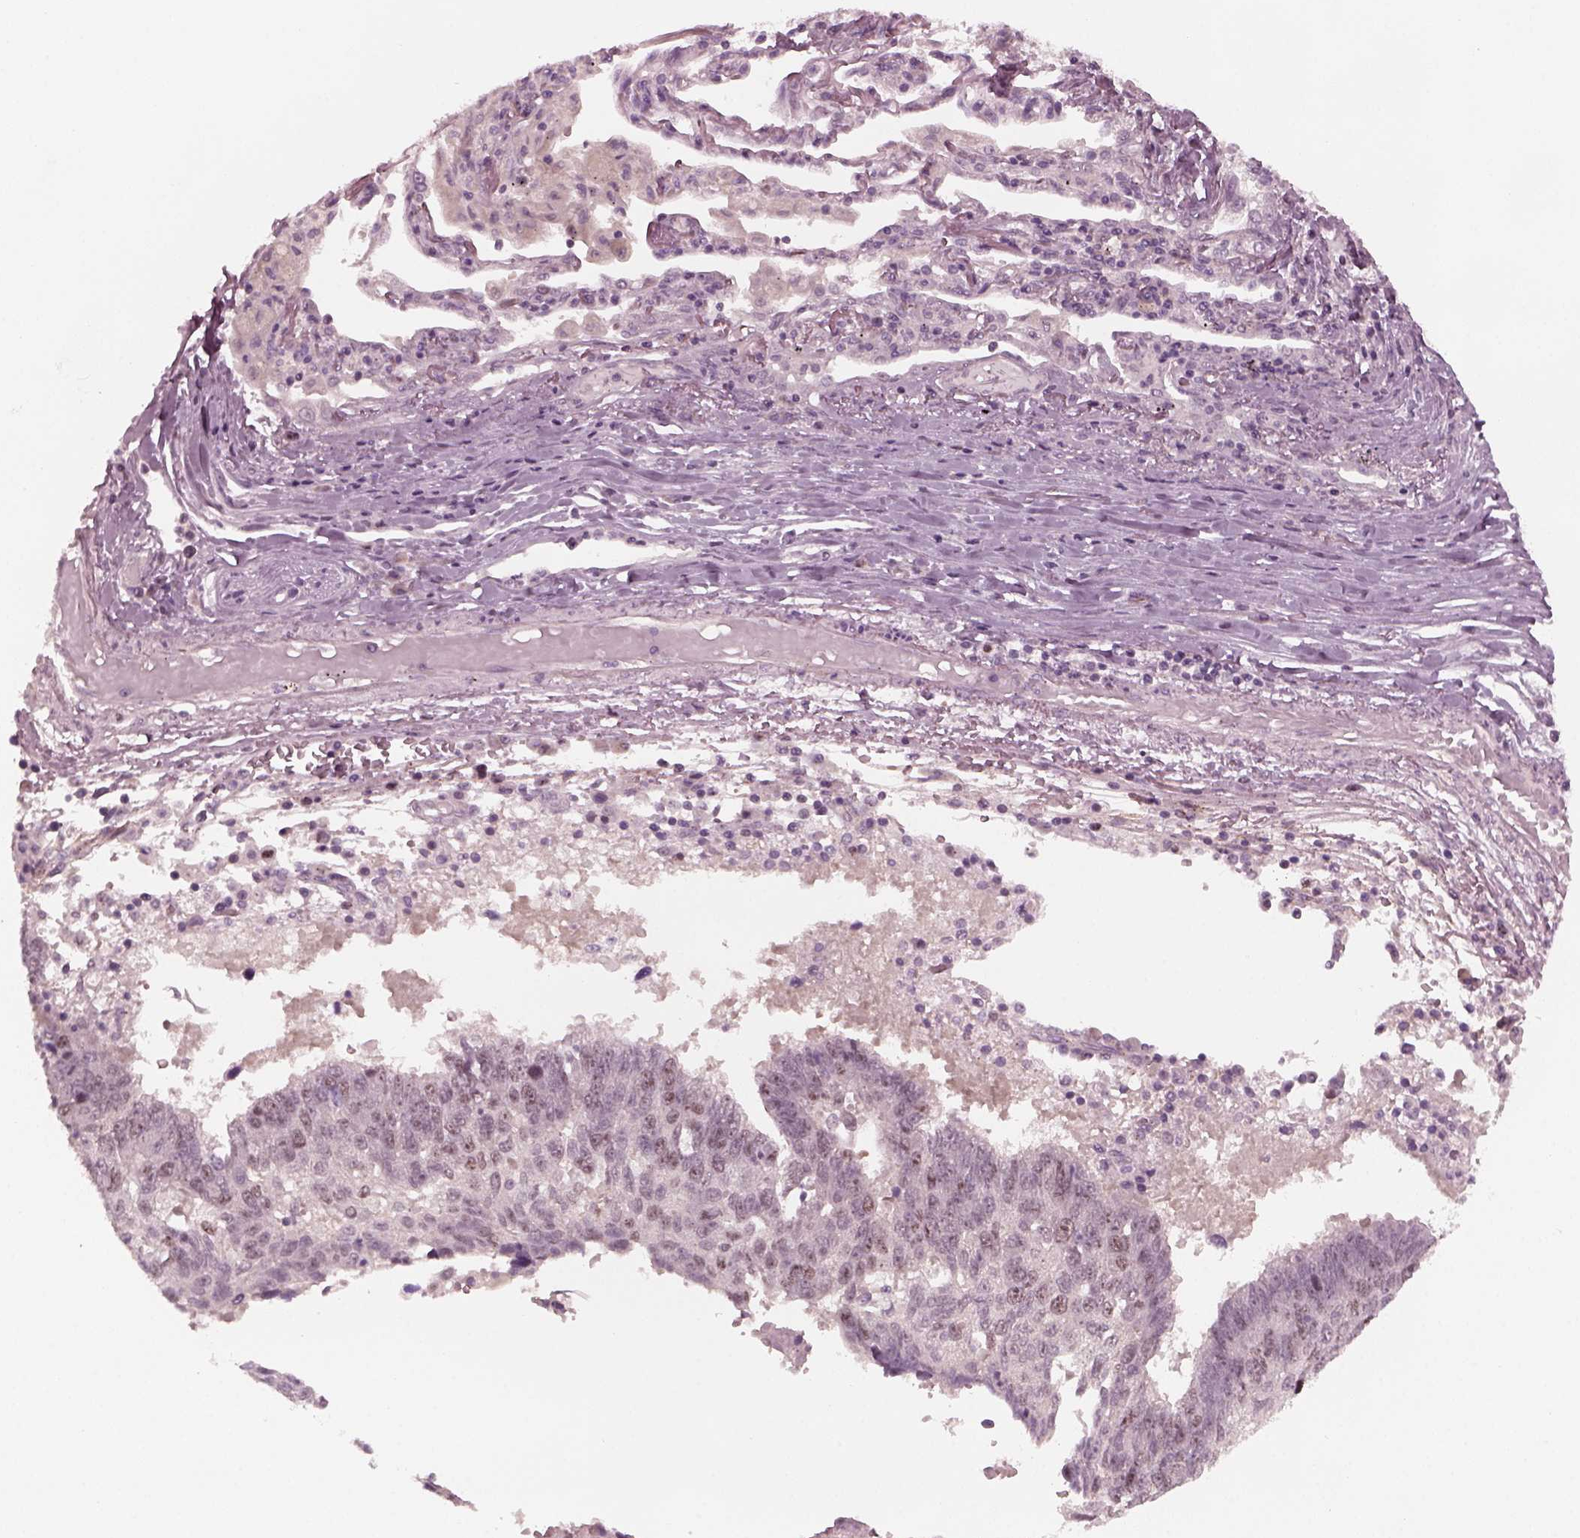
{"staining": {"intensity": "weak", "quantity": "<25%", "location": "nuclear"}, "tissue": "lung cancer", "cell_type": "Tumor cells", "image_type": "cancer", "snomed": [{"axis": "morphology", "description": "Squamous cell carcinoma, NOS"}, {"axis": "topography", "description": "Lung"}], "caption": "The immunohistochemistry (IHC) photomicrograph has no significant expression in tumor cells of lung cancer (squamous cell carcinoma) tissue.", "gene": "SAXO1", "patient": {"sex": "male", "age": 73}}